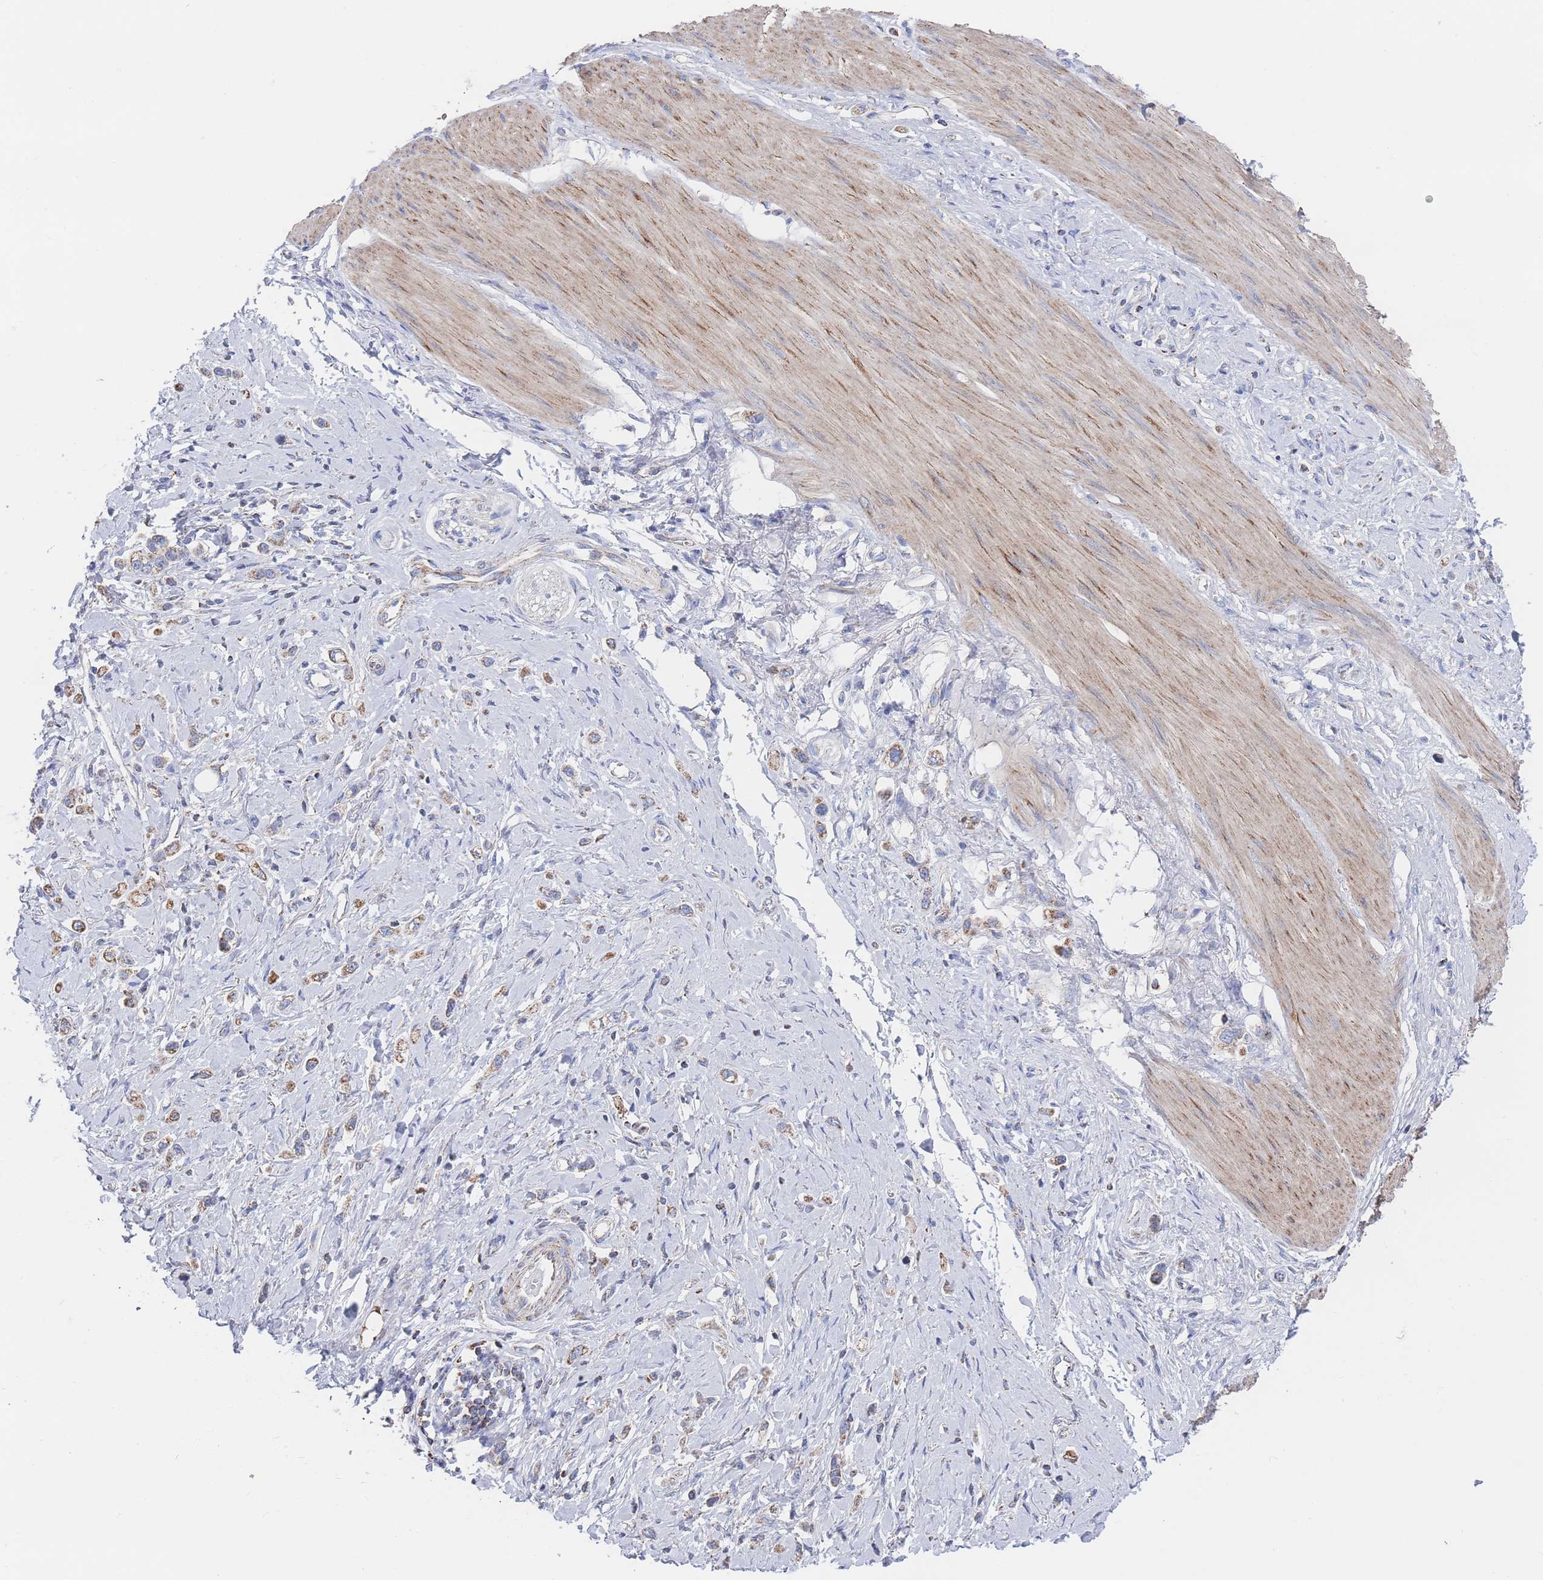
{"staining": {"intensity": "moderate", "quantity": "25%-75%", "location": "cytoplasmic/membranous"}, "tissue": "stomach cancer", "cell_type": "Tumor cells", "image_type": "cancer", "snomed": [{"axis": "morphology", "description": "Adenocarcinoma, NOS"}, {"axis": "topography", "description": "Stomach"}], "caption": "Tumor cells demonstrate medium levels of moderate cytoplasmic/membranous positivity in approximately 25%-75% of cells in human stomach adenocarcinoma.", "gene": "IKZF4", "patient": {"sex": "female", "age": 65}}